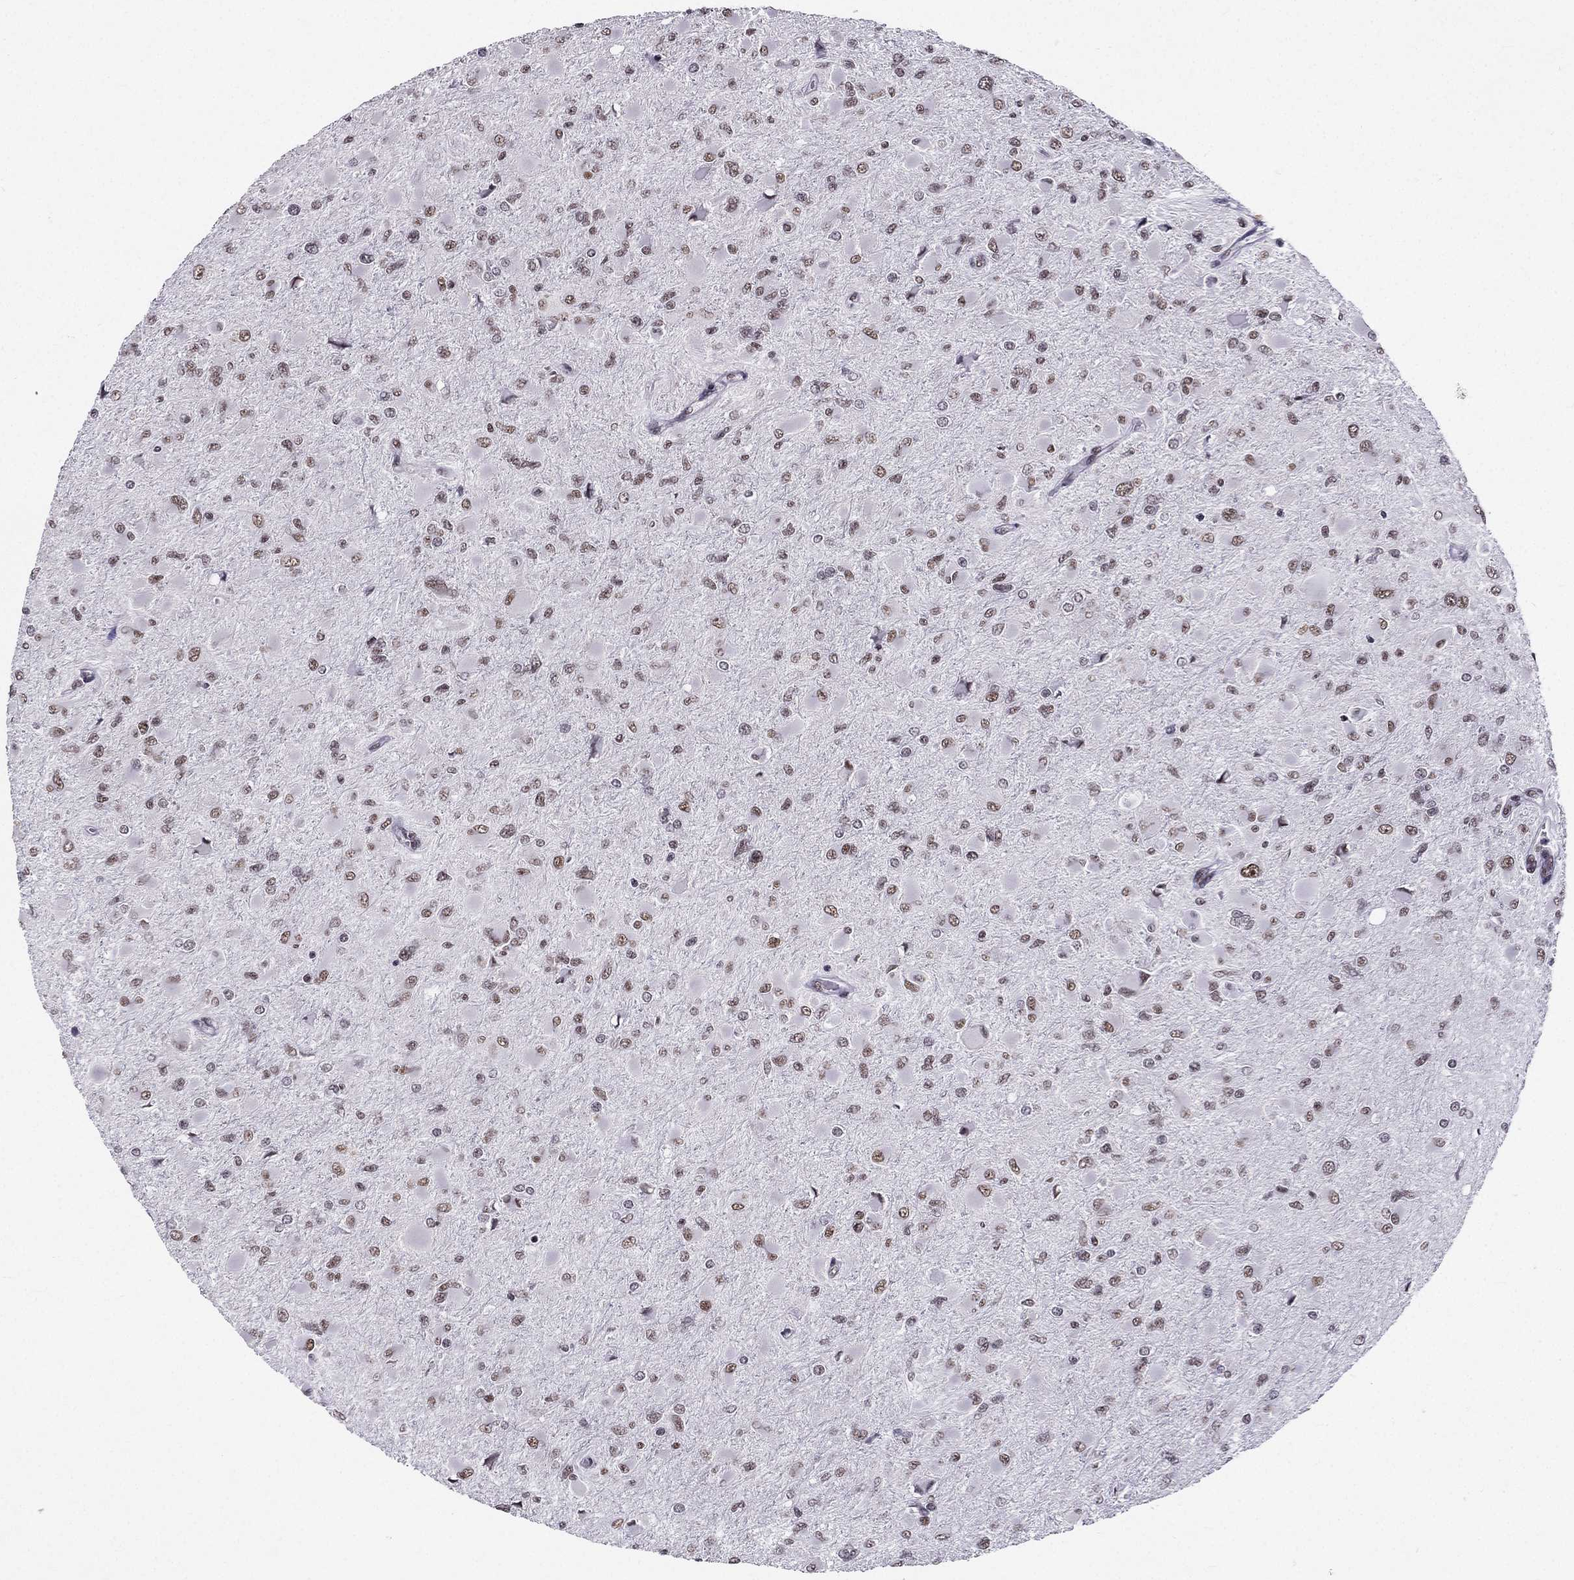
{"staining": {"intensity": "weak", "quantity": ">75%", "location": "nuclear"}, "tissue": "glioma", "cell_type": "Tumor cells", "image_type": "cancer", "snomed": [{"axis": "morphology", "description": "Glioma, malignant, High grade"}, {"axis": "topography", "description": "Cerebral cortex"}], "caption": "The histopathology image reveals staining of high-grade glioma (malignant), revealing weak nuclear protein expression (brown color) within tumor cells.", "gene": "ZNF420", "patient": {"sex": "female", "age": 36}}